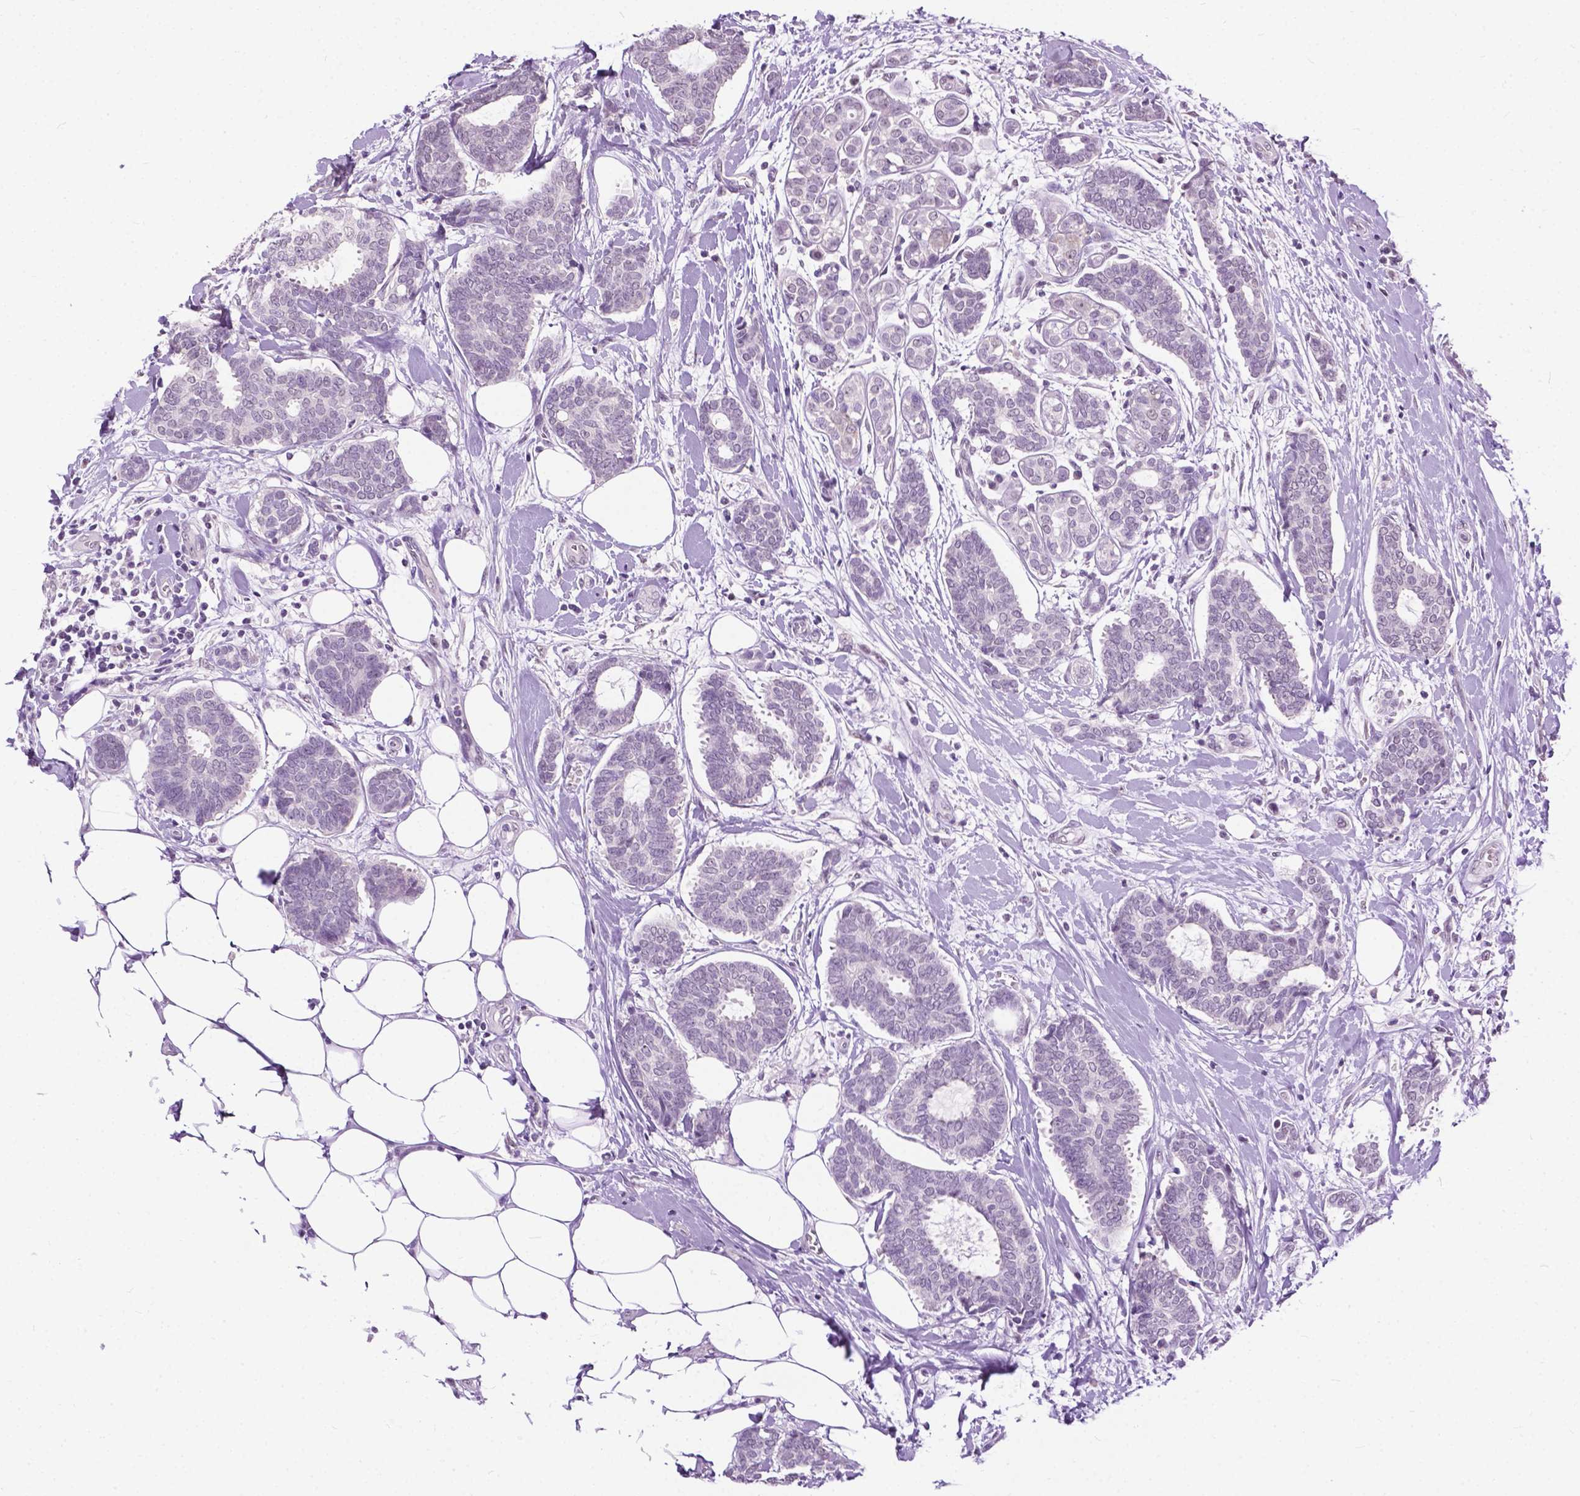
{"staining": {"intensity": "negative", "quantity": "none", "location": "none"}, "tissue": "breast cancer", "cell_type": "Tumor cells", "image_type": "cancer", "snomed": [{"axis": "morphology", "description": "Intraductal carcinoma, in situ"}, {"axis": "morphology", "description": "Duct carcinoma"}, {"axis": "morphology", "description": "Lobular carcinoma, in situ"}, {"axis": "topography", "description": "Breast"}], "caption": "Tumor cells are negative for brown protein staining in breast cancer.", "gene": "GPR37L1", "patient": {"sex": "female", "age": 44}}